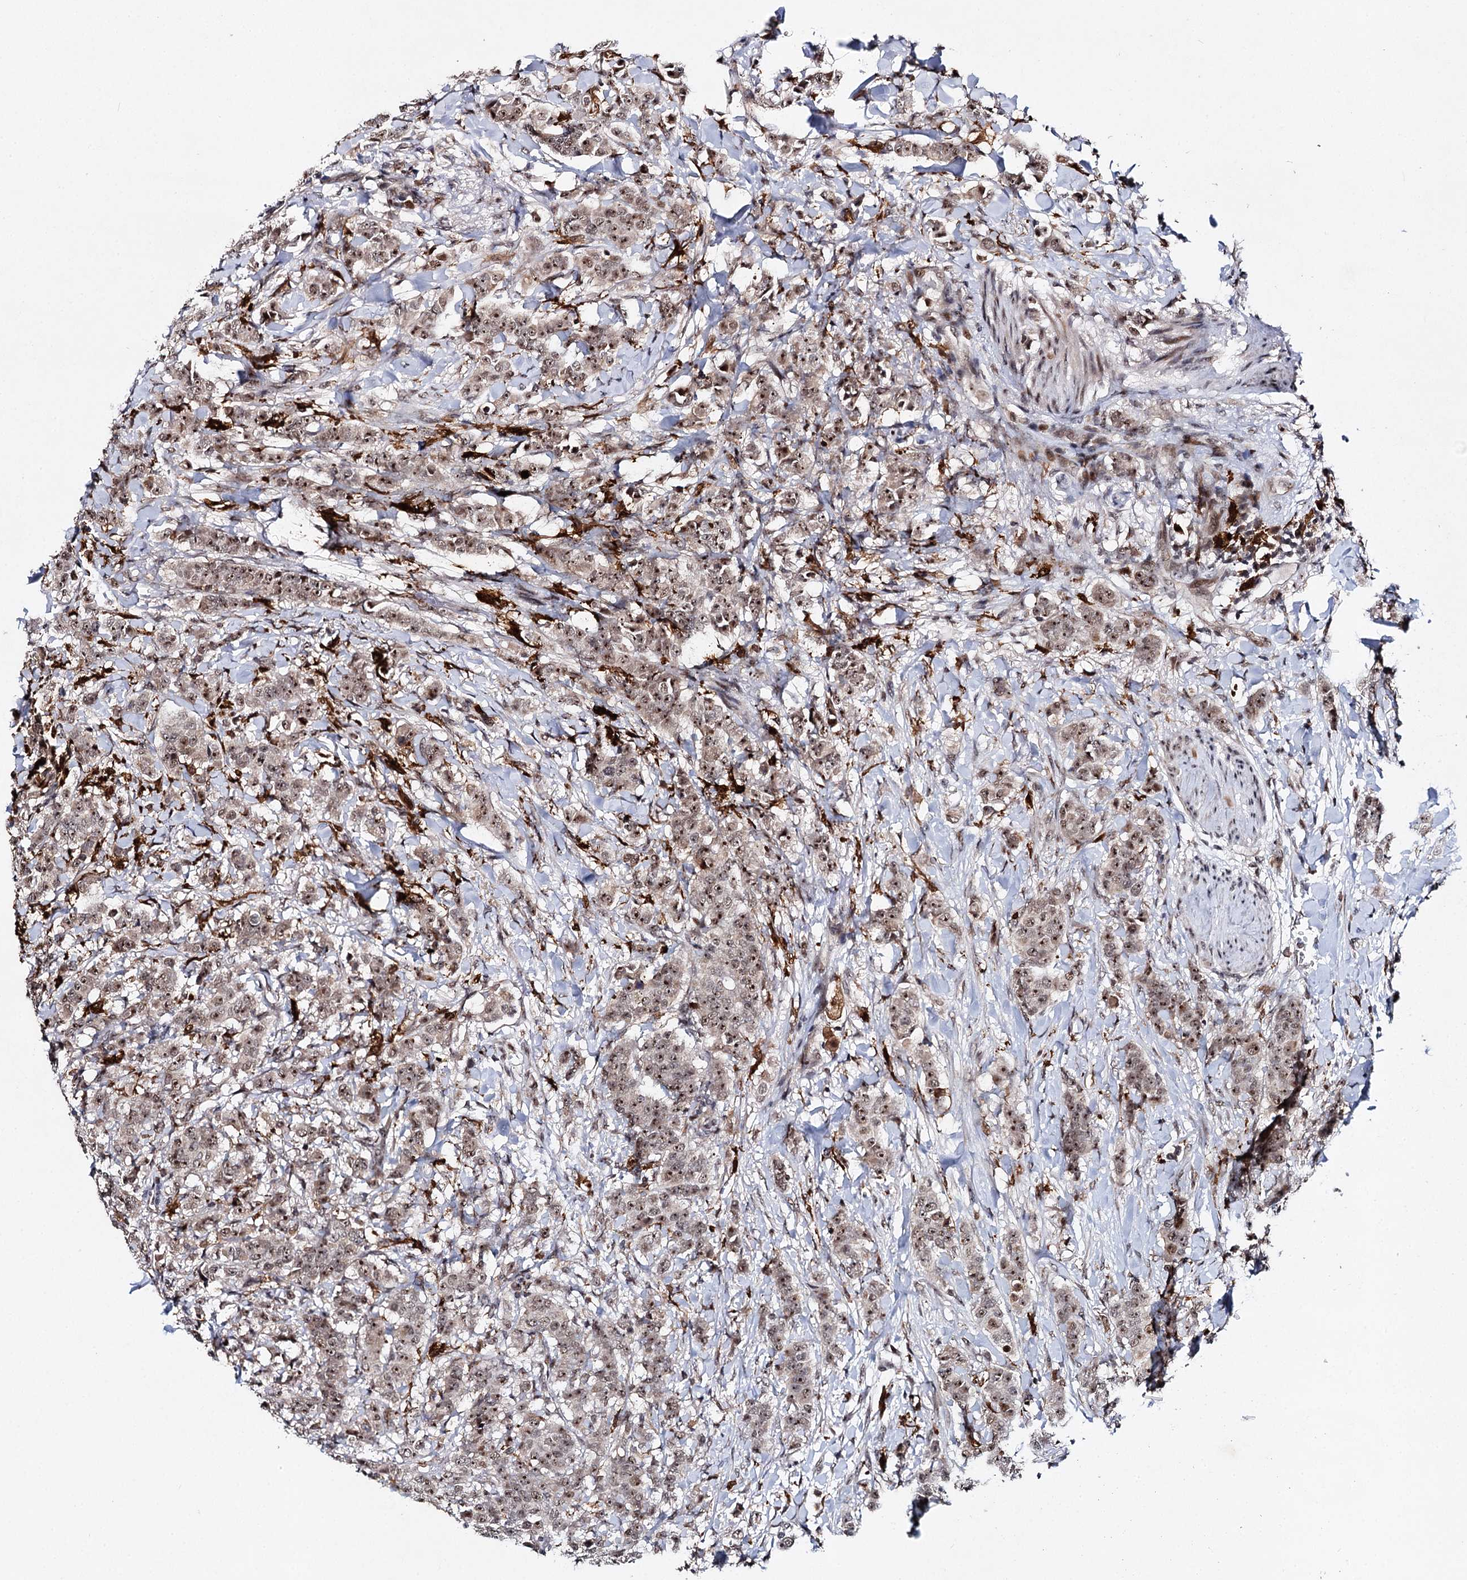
{"staining": {"intensity": "moderate", "quantity": ">75%", "location": "nuclear"}, "tissue": "breast cancer", "cell_type": "Tumor cells", "image_type": "cancer", "snomed": [{"axis": "morphology", "description": "Duct carcinoma"}, {"axis": "topography", "description": "Breast"}], "caption": "The image reveals staining of breast cancer (intraductal carcinoma), revealing moderate nuclear protein positivity (brown color) within tumor cells. (DAB IHC with brightfield microscopy, high magnification).", "gene": "BUD13", "patient": {"sex": "female", "age": 40}}